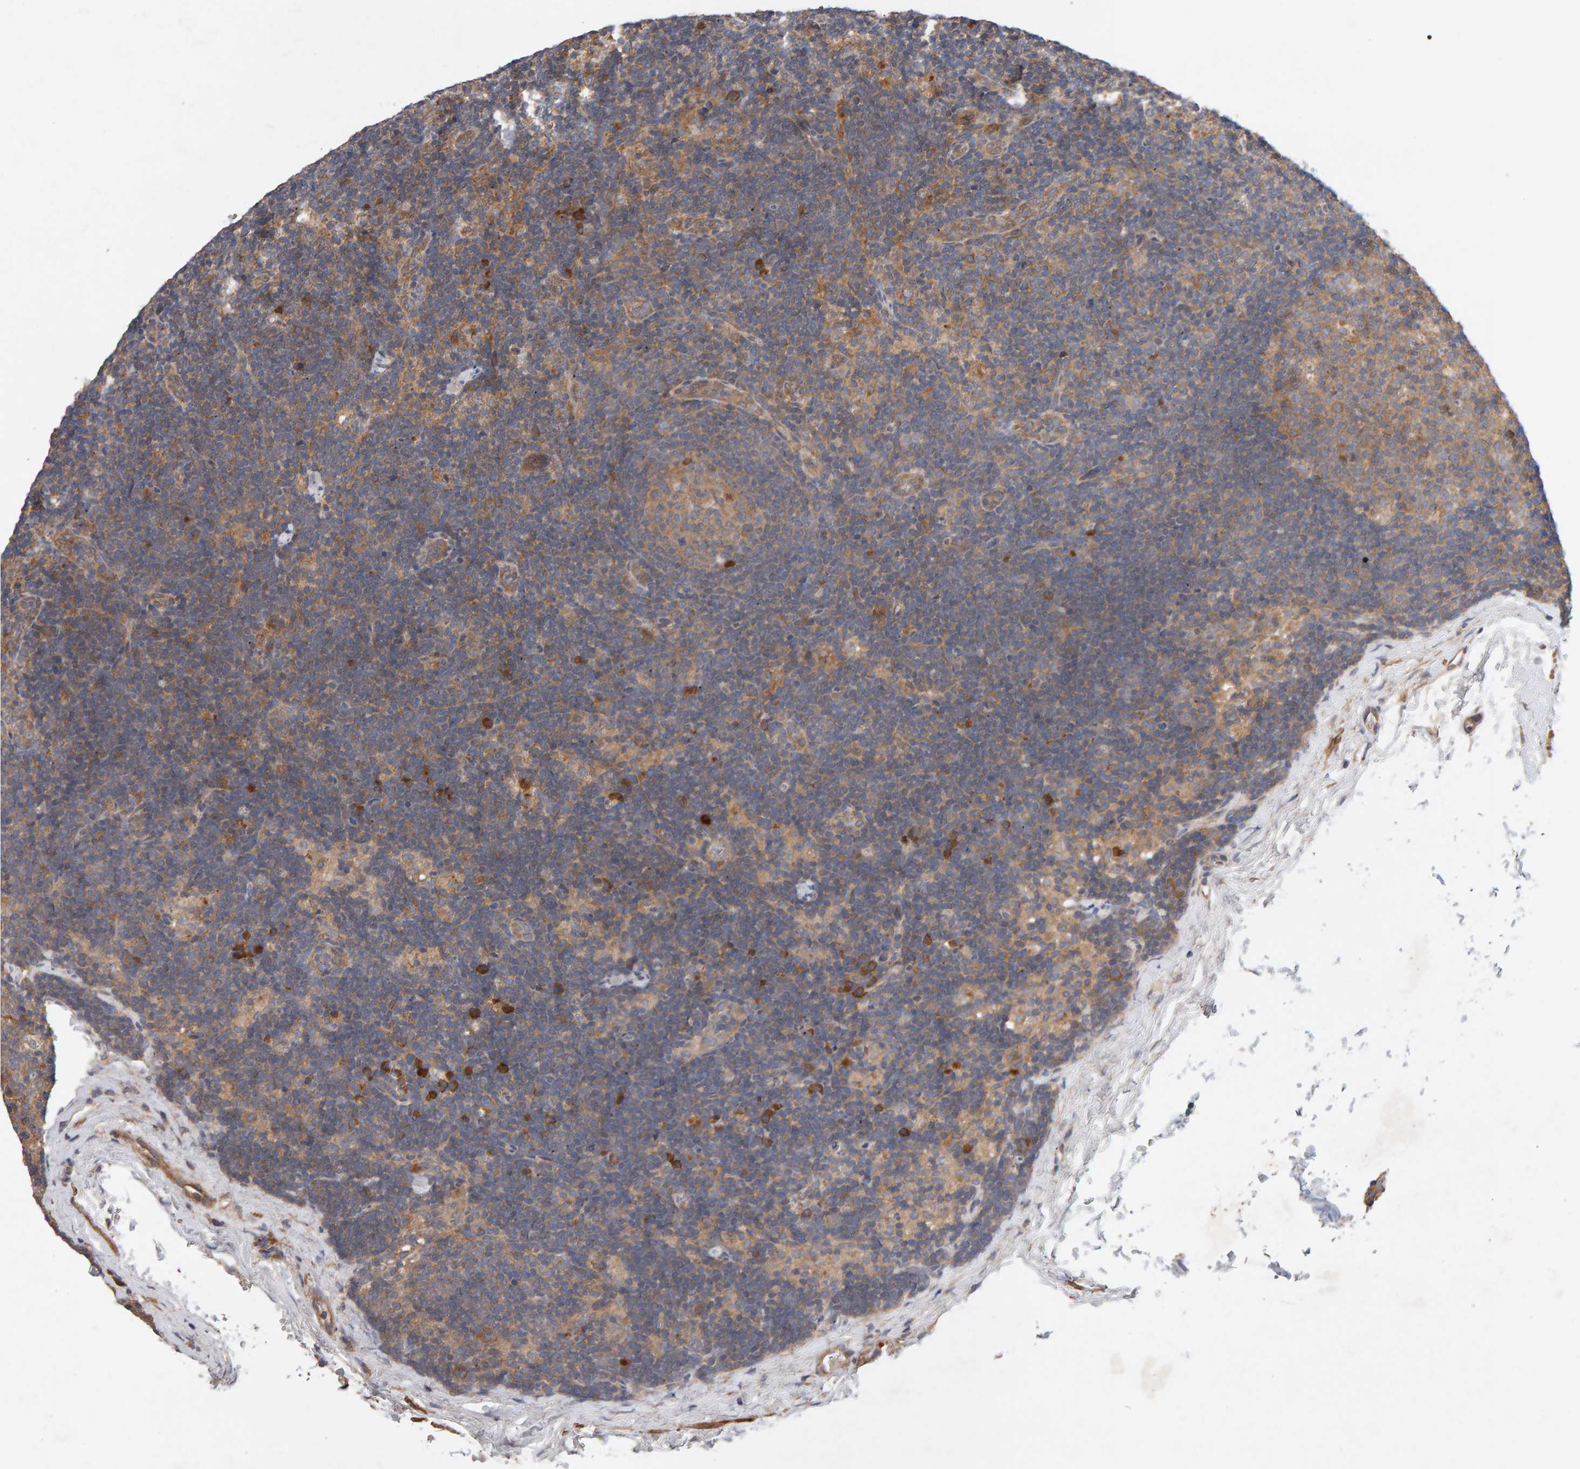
{"staining": {"intensity": "moderate", "quantity": ">75%", "location": "cytoplasmic/membranous"}, "tissue": "lymph node", "cell_type": "Germinal center cells", "image_type": "normal", "snomed": [{"axis": "morphology", "description": "Normal tissue, NOS"}, {"axis": "topography", "description": "Lymph node"}], "caption": "IHC histopathology image of unremarkable human lymph node stained for a protein (brown), which reveals medium levels of moderate cytoplasmic/membranous staining in about >75% of germinal center cells.", "gene": "RNF19A", "patient": {"sex": "female", "age": 22}}